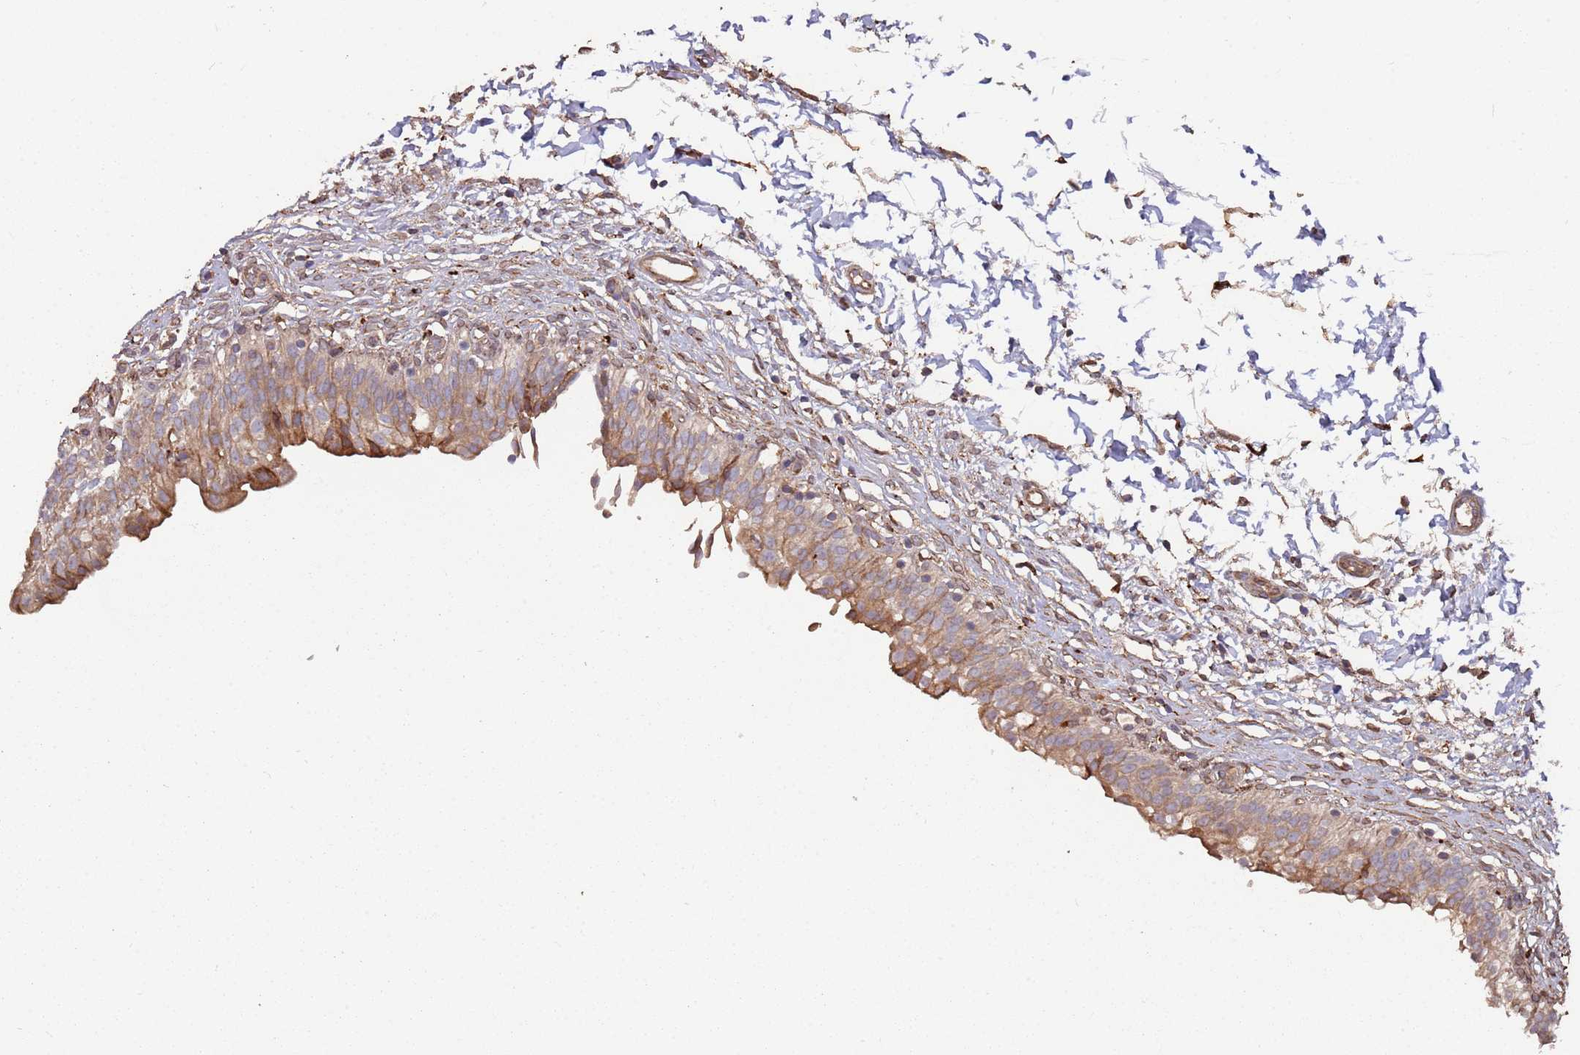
{"staining": {"intensity": "moderate", "quantity": ">75%", "location": "cytoplasmic/membranous"}, "tissue": "urinary bladder", "cell_type": "Urothelial cells", "image_type": "normal", "snomed": [{"axis": "morphology", "description": "Normal tissue, NOS"}, {"axis": "topography", "description": "Urinary bladder"}], "caption": "Urinary bladder stained for a protein displays moderate cytoplasmic/membranous positivity in urothelial cells. (brown staining indicates protein expression, while blue staining denotes nuclei).", "gene": "LACC1", "patient": {"sex": "male", "age": 55}}